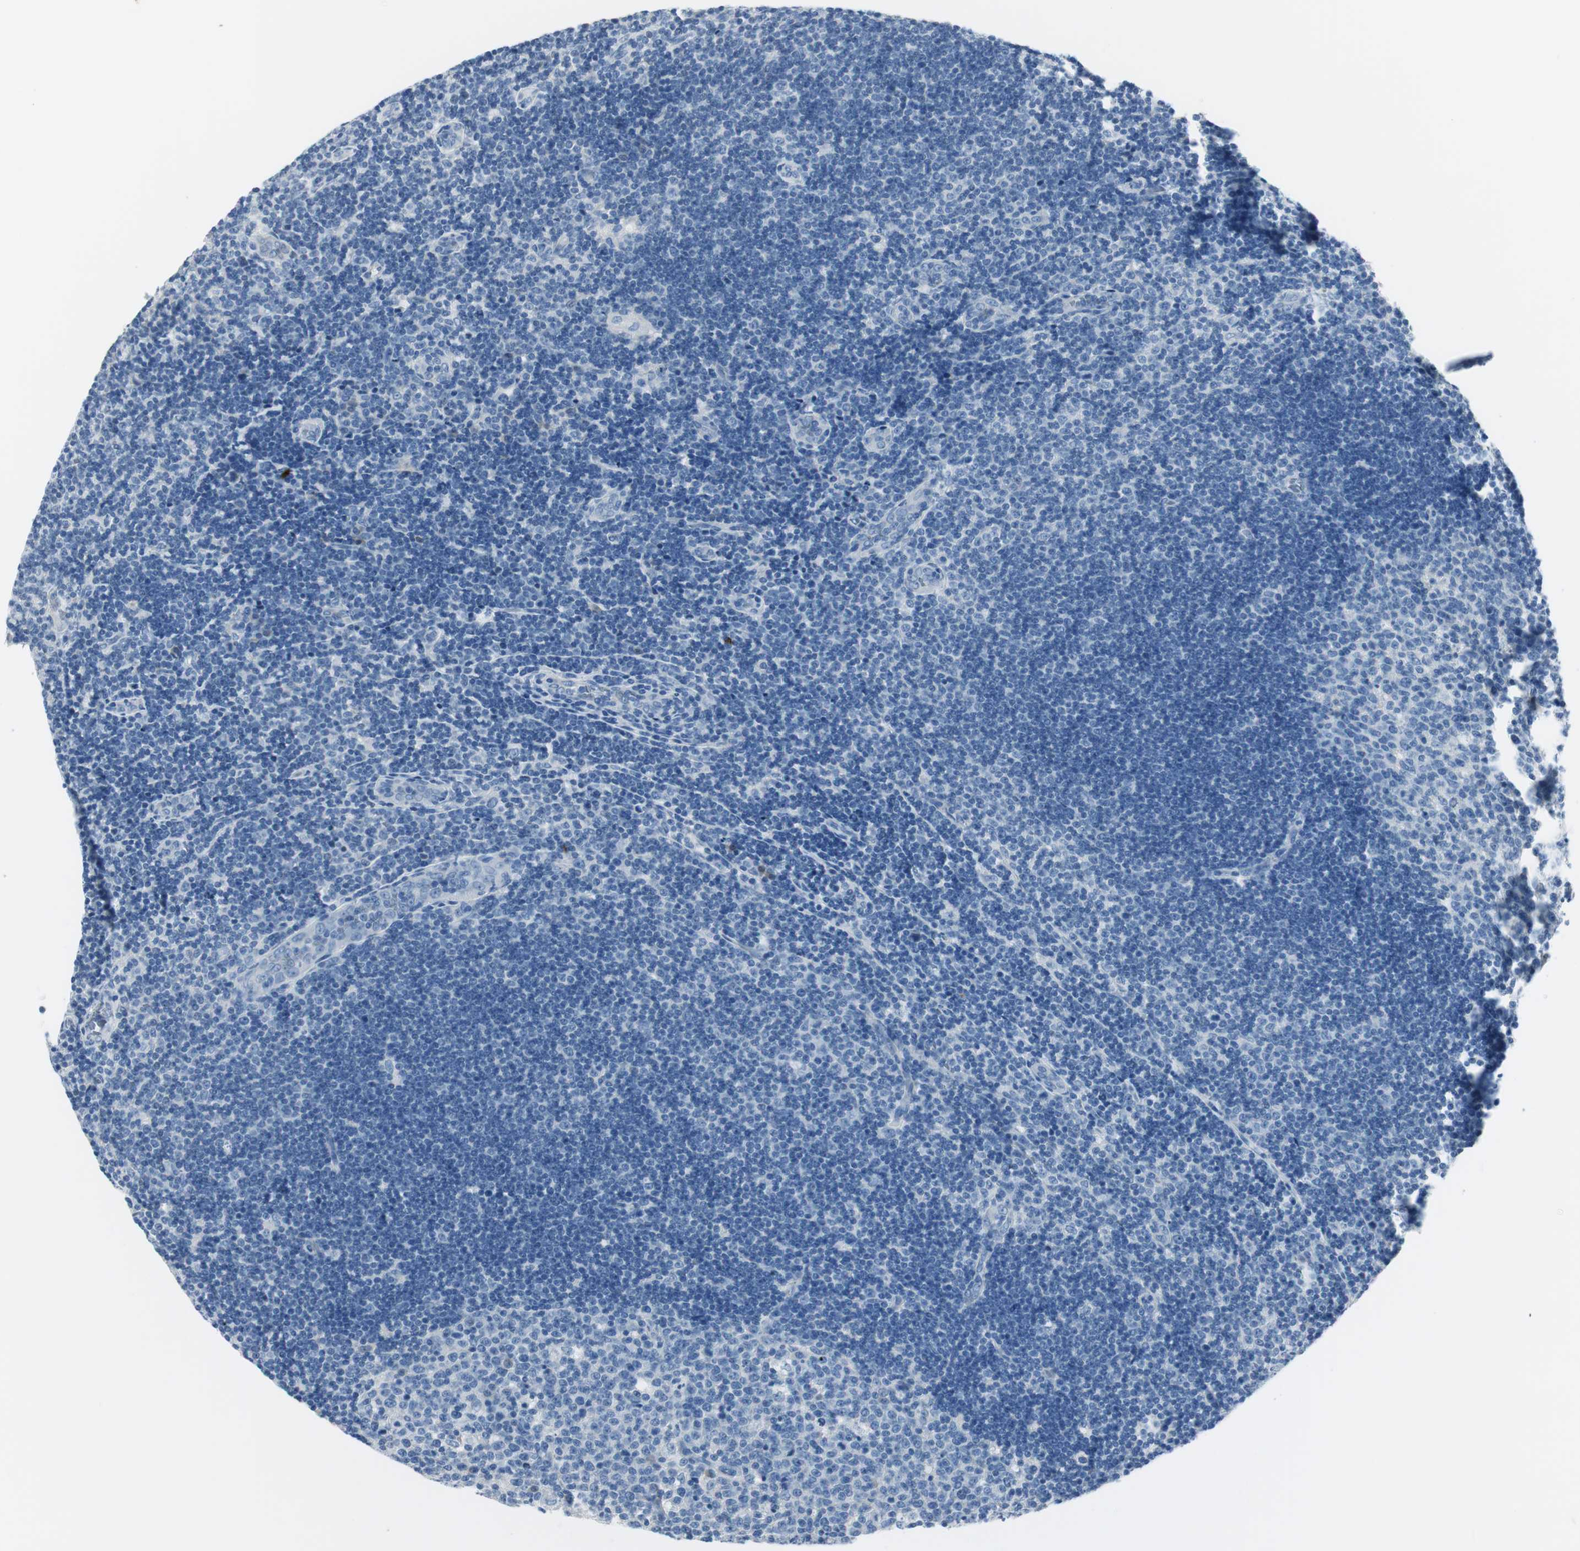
{"staining": {"intensity": "negative", "quantity": "none", "location": "none"}, "tissue": "lymph node", "cell_type": "Germinal center cells", "image_type": "normal", "snomed": [{"axis": "morphology", "description": "Normal tissue, NOS"}, {"axis": "topography", "description": "Lymph node"}, {"axis": "topography", "description": "Salivary gland"}], "caption": "Immunohistochemistry (IHC) of unremarkable human lymph node demonstrates no staining in germinal center cells.", "gene": "DLG4", "patient": {"sex": "male", "age": 8}}